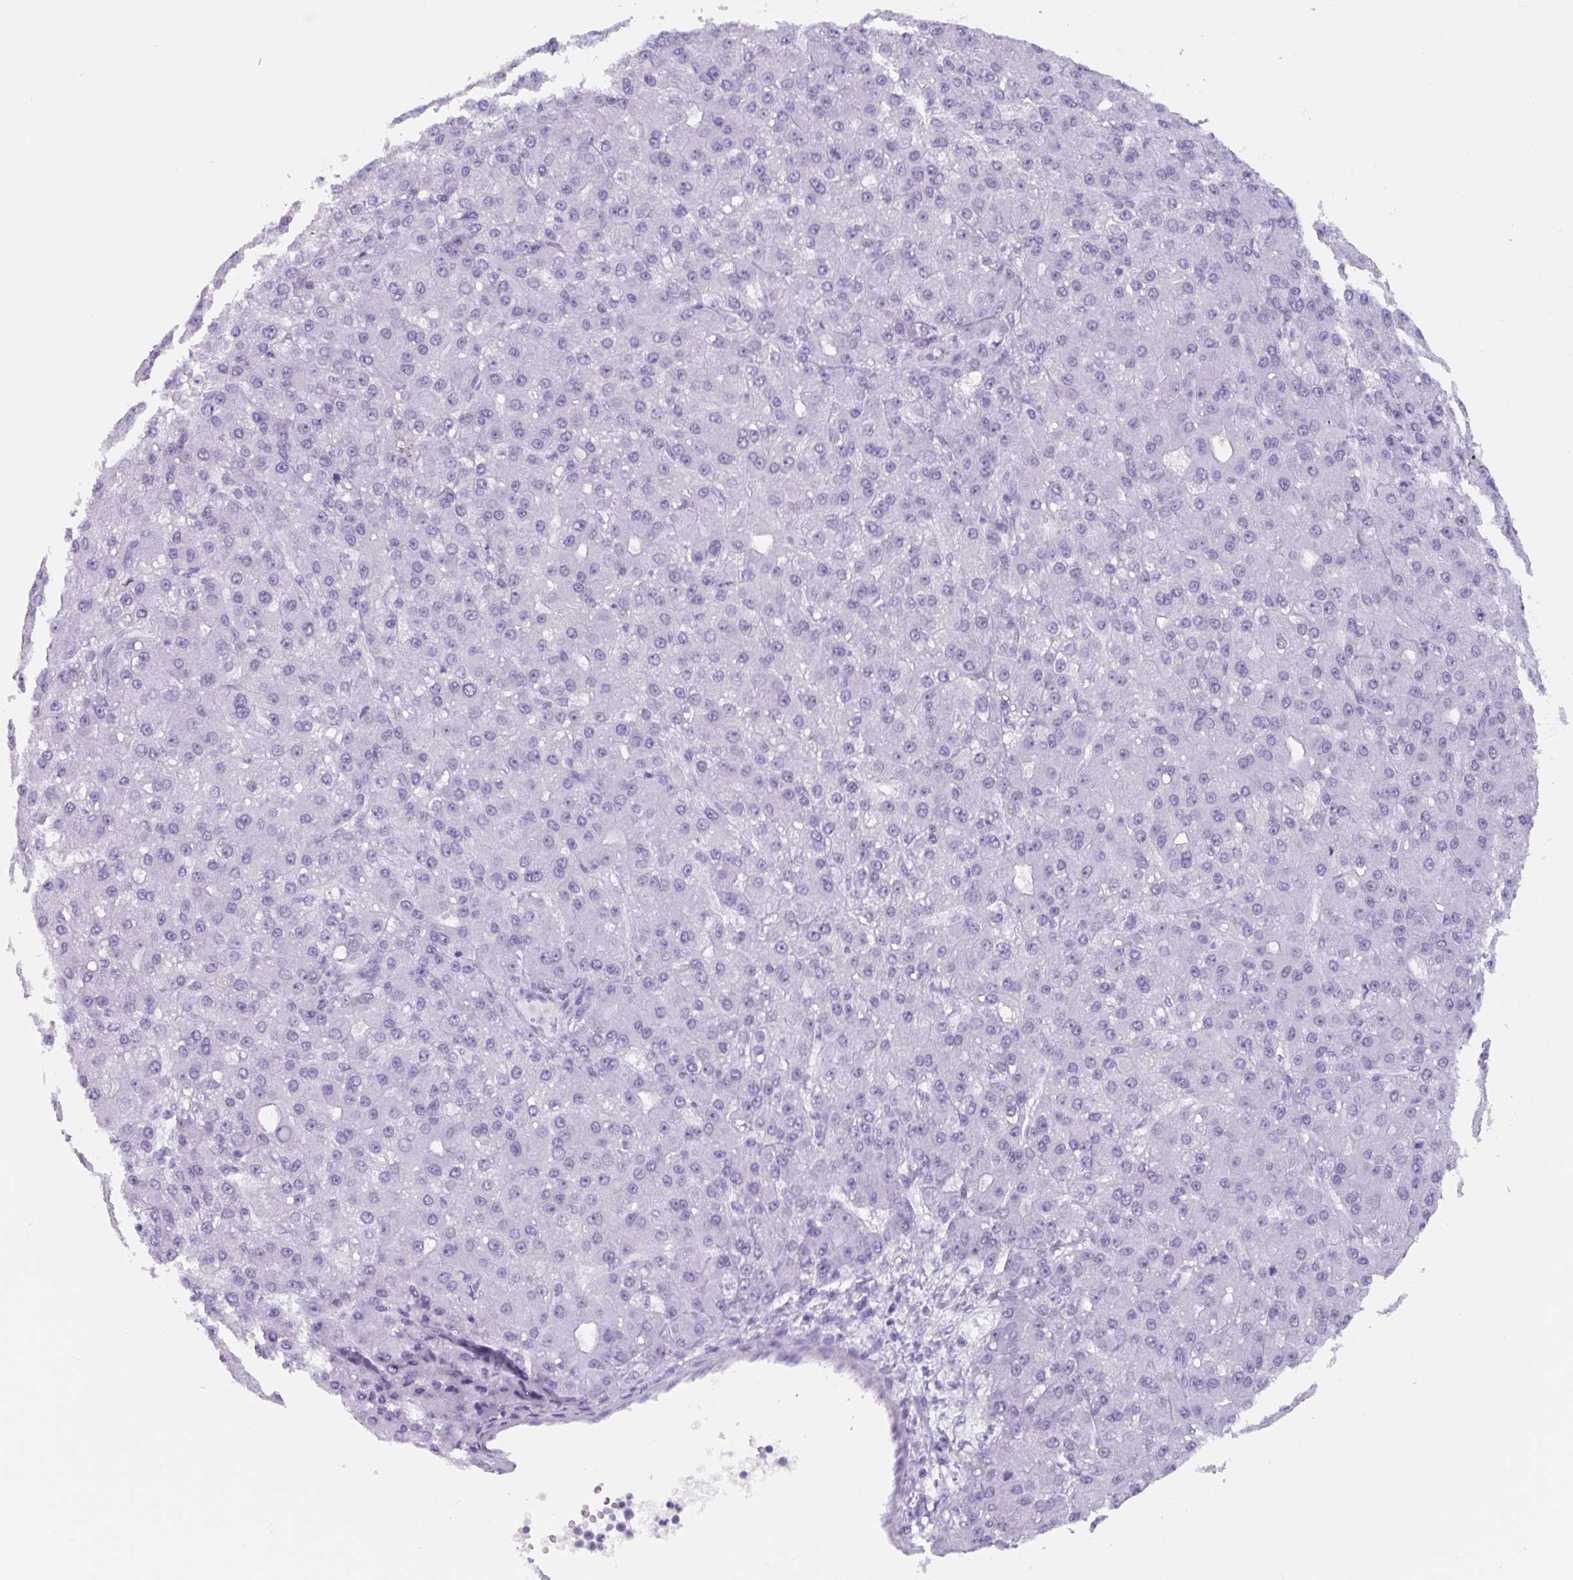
{"staining": {"intensity": "negative", "quantity": "none", "location": "none"}, "tissue": "liver cancer", "cell_type": "Tumor cells", "image_type": "cancer", "snomed": [{"axis": "morphology", "description": "Carcinoma, Hepatocellular, NOS"}, {"axis": "topography", "description": "Liver"}], "caption": "An immunohistochemistry histopathology image of liver cancer (hepatocellular carcinoma) is shown. There is no staining in tumor cells of liver cancer (hepatocellular carcinoma).", "gene": "TNFRSF8", "patient": {"sex": "male", "age": 67}}